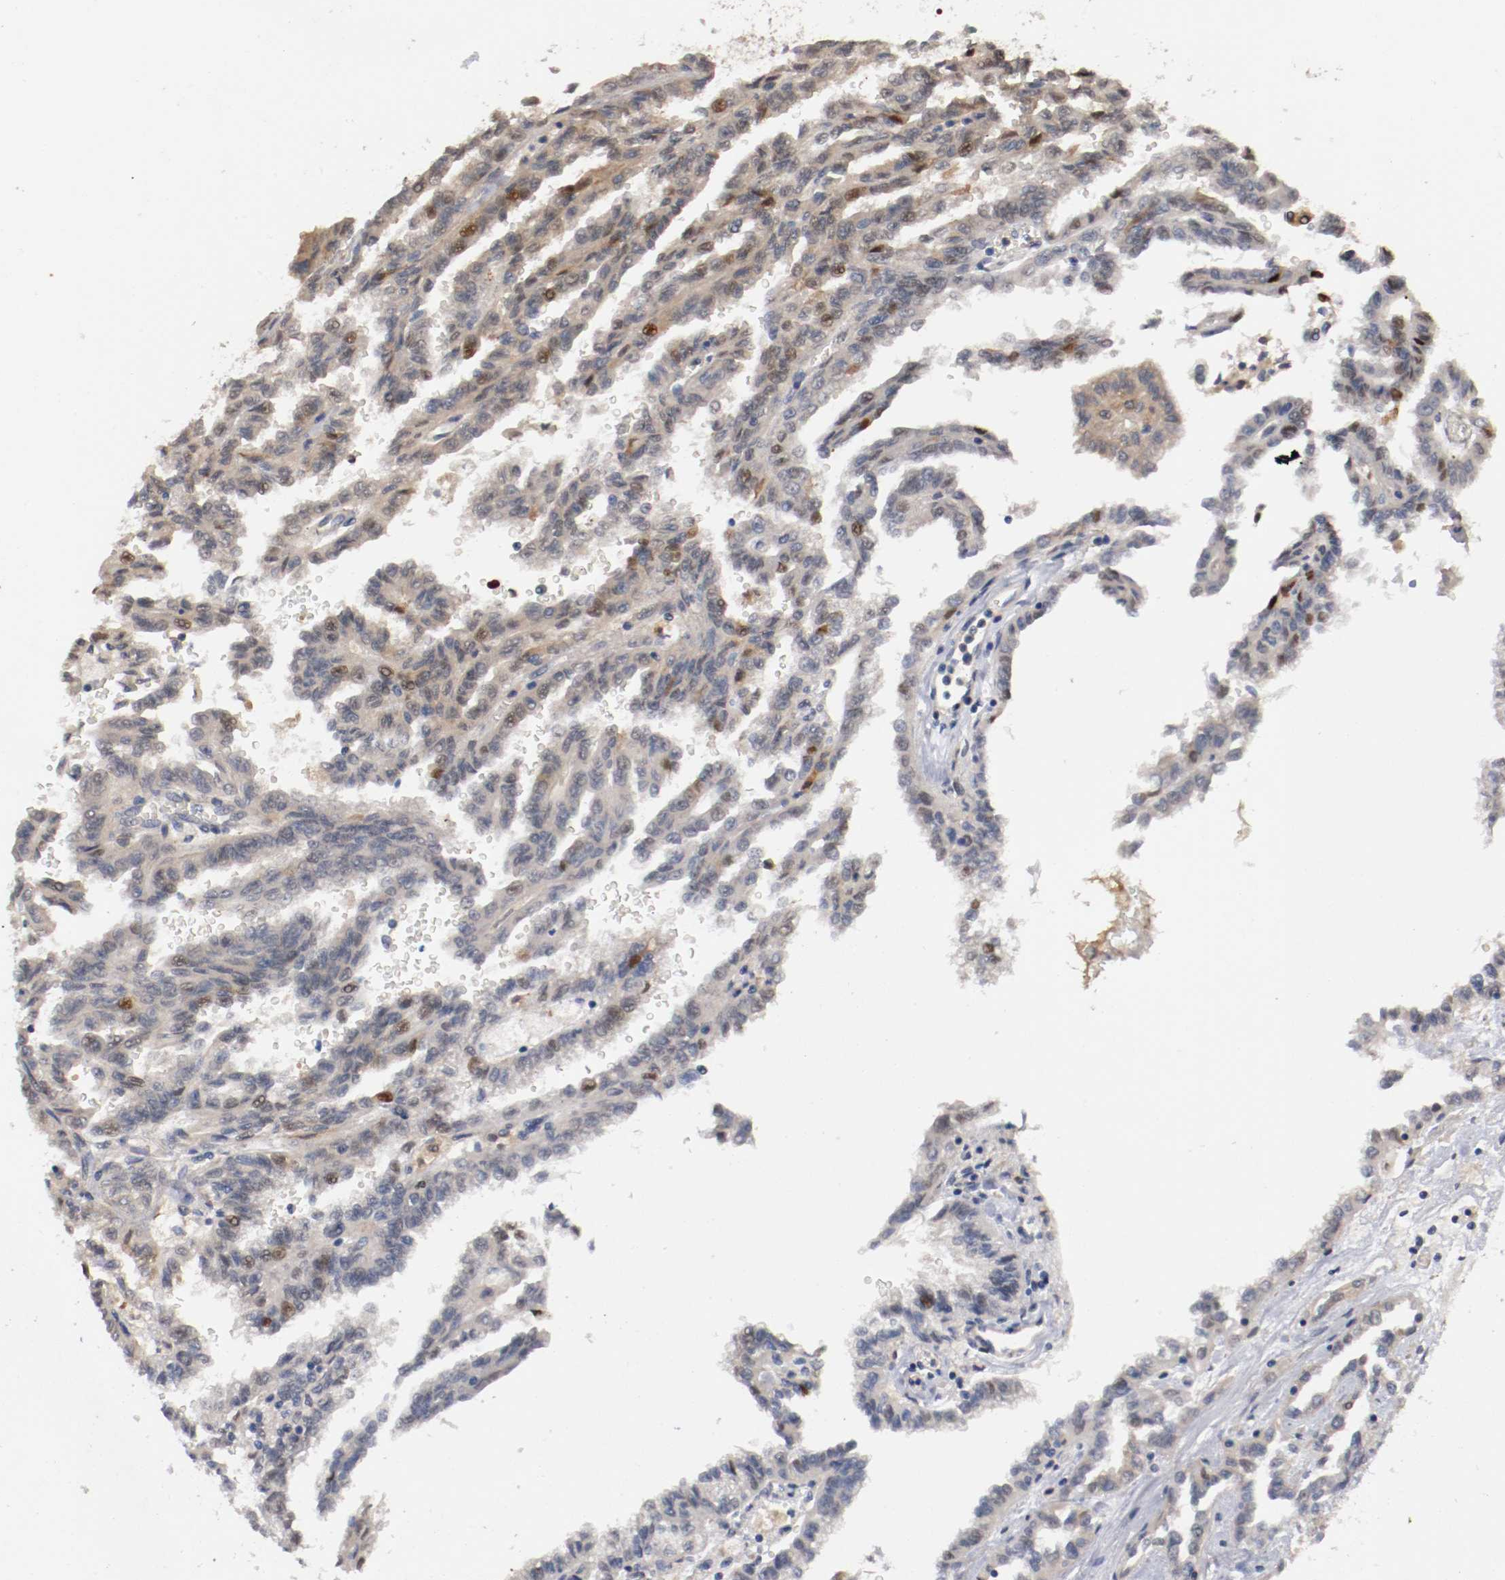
{"staining": {"intensity": "weak", "quantity": "<25%", "location": "cytoplasmic/membranous"}, "tissue": "renal cancer", "cell_type": "Tumor cells", "image_type": "cancer", "snomed": [{"axis": "morphology", "description": "Inflammation, NOS"}, {"axis": "morphology", "description": "Adenocarcinoma, NOS"}, {"axis": "topography", "description": "Kidney"}], "caption": "High power microscopy photomicrograph of an IHC histopathology image of renal adenocarcinoma, revealing no significant expression in tumor cells.", "gene": "RBM23", "patient": {"sex": "male", "age": 68}}